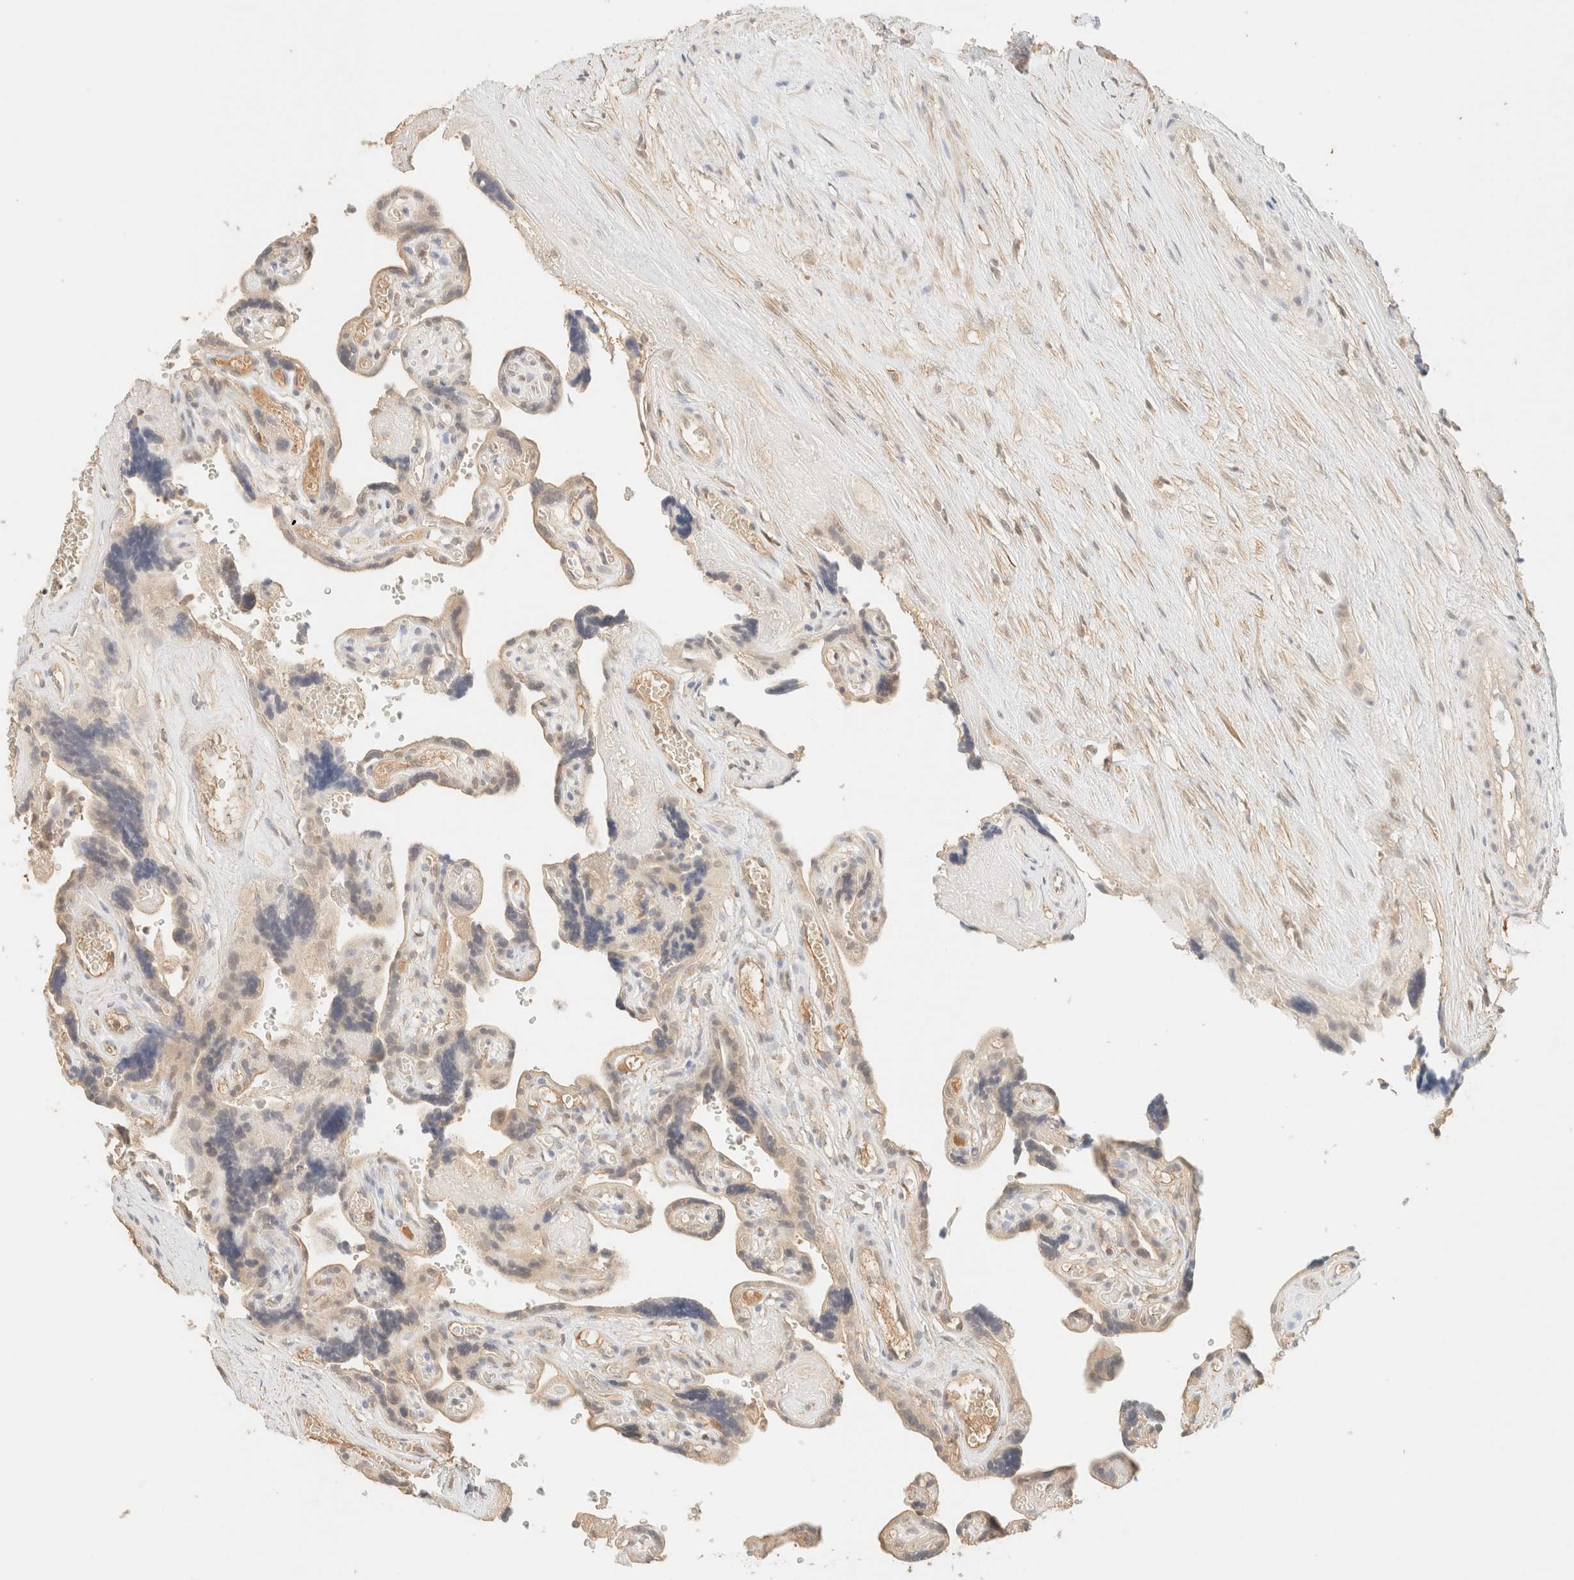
{"staining": {"intensity": "weak", "quantity": "25%-75%", "location": "cytoplasmic/membranous"}, "tissue": "placenta", "cell_type": "Trophoblastic cells", "image_type": "normal", "snomed": [{"axis": "morphology", "description": "Normal tissue, NOS"}, {"axis": "topography", "description": "Placenta"}], "caption": "Human placenta stained with a brown dye reveals weak cytoplasmic/membranous positive expression in about 25%-75% of trophoblastic cells.", "gene": "TIMD4", "patient": {"sex": "female", "age": 30}}